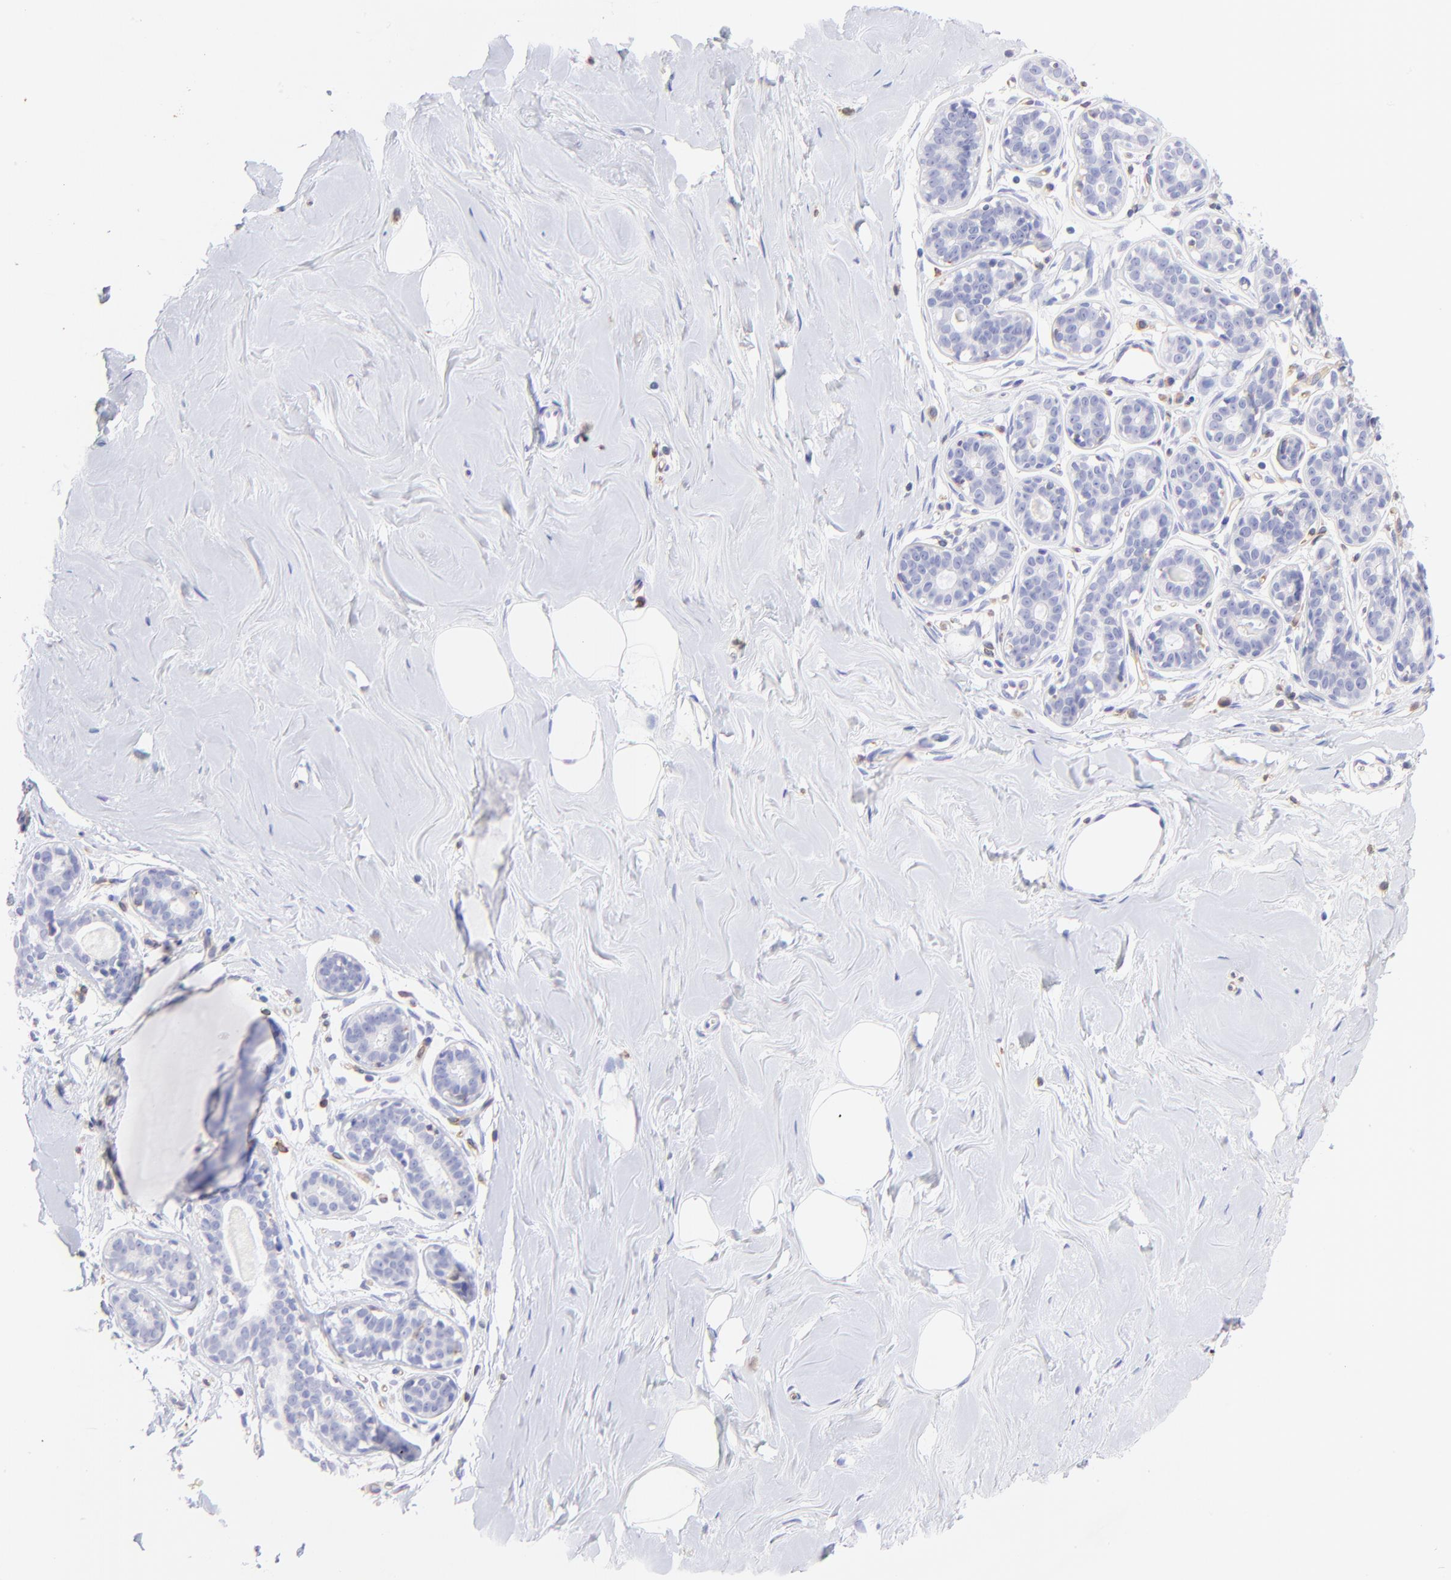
{"staining": {"intensity": "negative", "quantity": "none", "location": "none"}, "tissue": "breast", "cell_type": "Adipocytes", "image_type": "normal", "snomed": [{"axis": "morphology", "description": "Normal tissue, NOS"}, {"axis": "topography", "description": "Breast"}], "caption": "Immunohistochemistry image of unremarkable breast: human breast stained with DAB shows no significant protein staining in adipocytes. The staining is performed using DAB brown chromogen with nuclei counter-stained in using hematoxylin.", "gene": "IRAG2", "patient": {"sex": "female", "age": 23}}